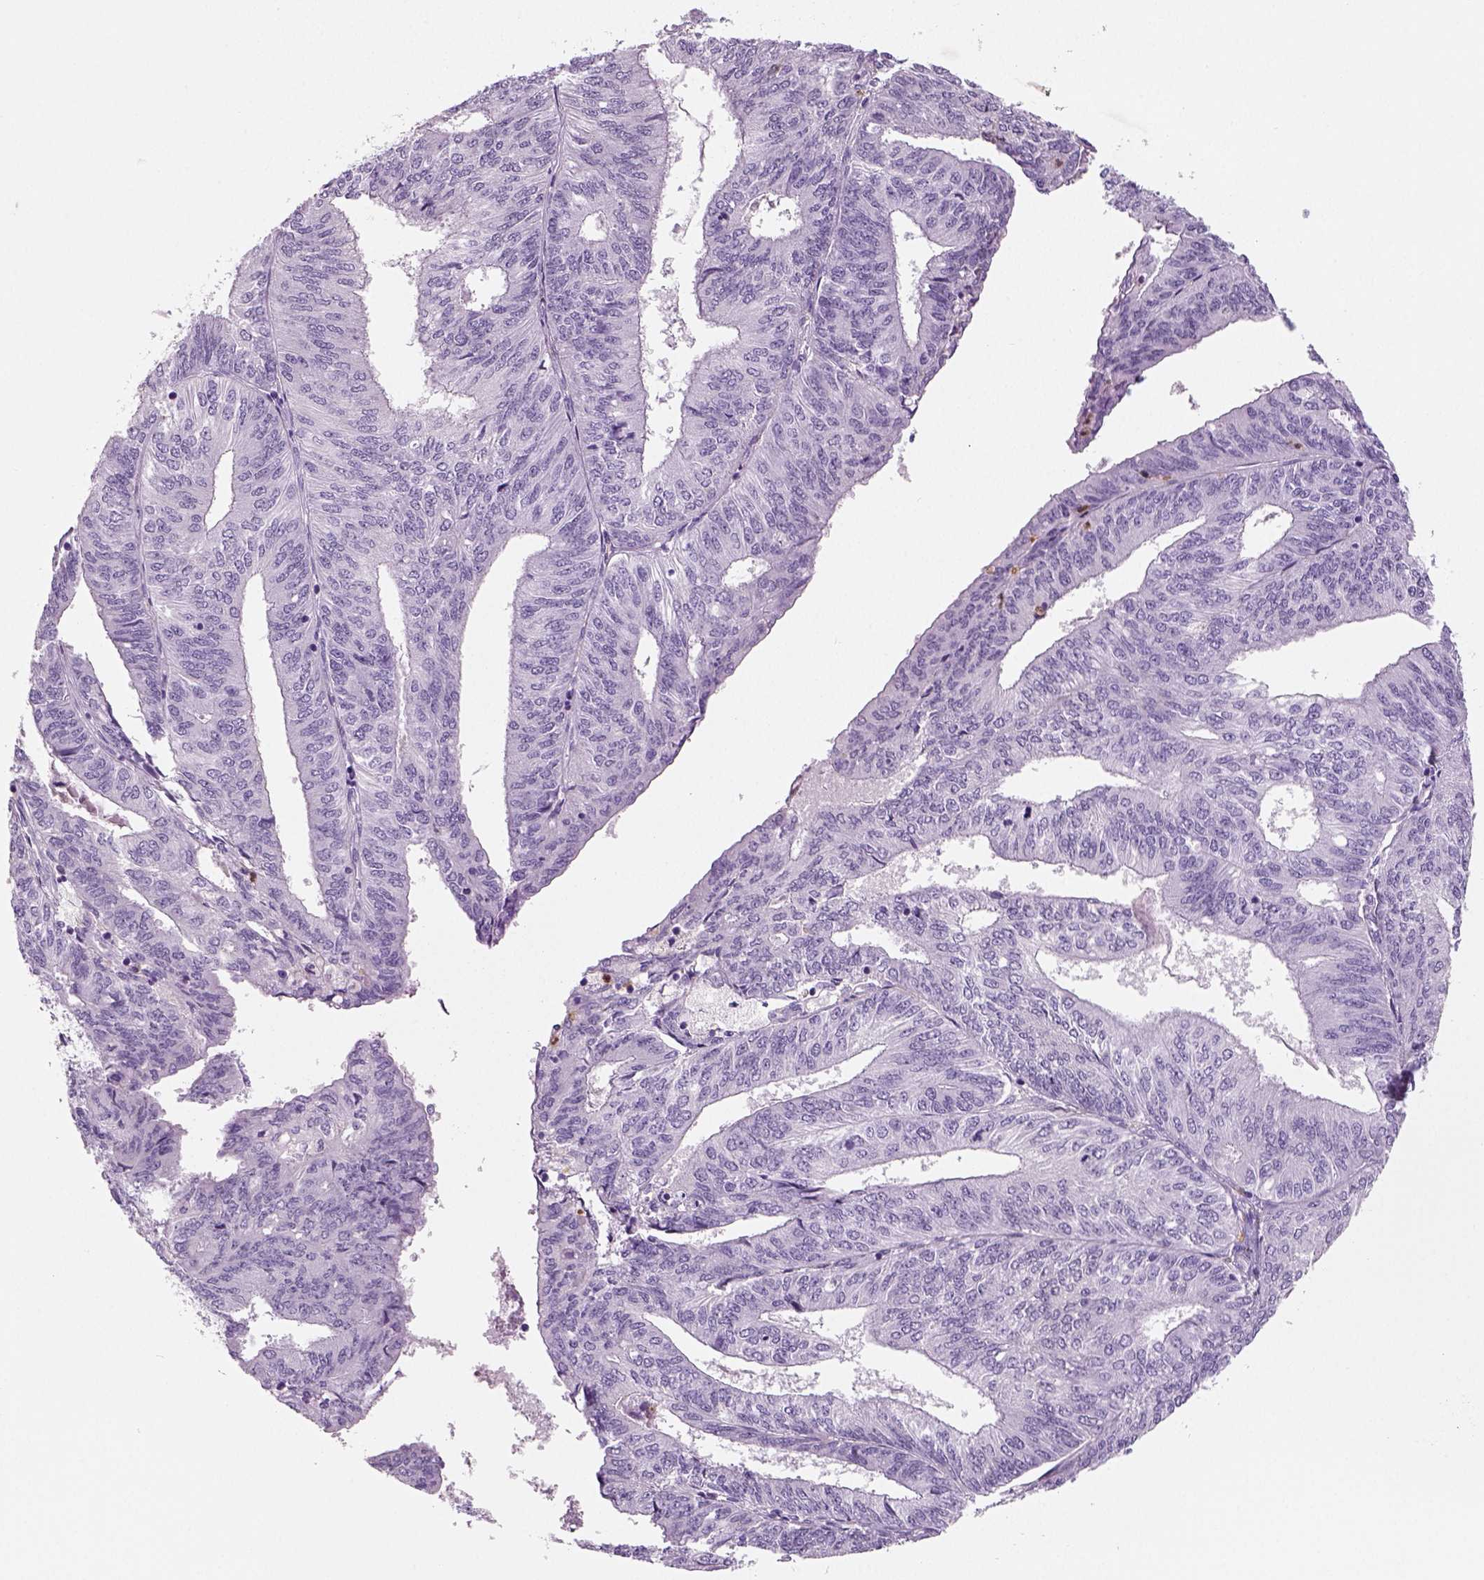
{"staining": {"intensity": "negative", "quantity": "none", "location": "none"}, "tissue": "endometrial cancer", "cell_type": "Tumor cells", "image_type": "cancer", "snomed": [{"axis": "morphology", "description": "Adenocarcinoma, NOS"}, {"axis": "topography", "description": "Endometrium"}], "caption": "The image exhibits no staining of tumor cells in endometrial cancer (adenocarcinoma).", "gene": "NECAB2", "patient": {"sex": "female", "age": 58}}